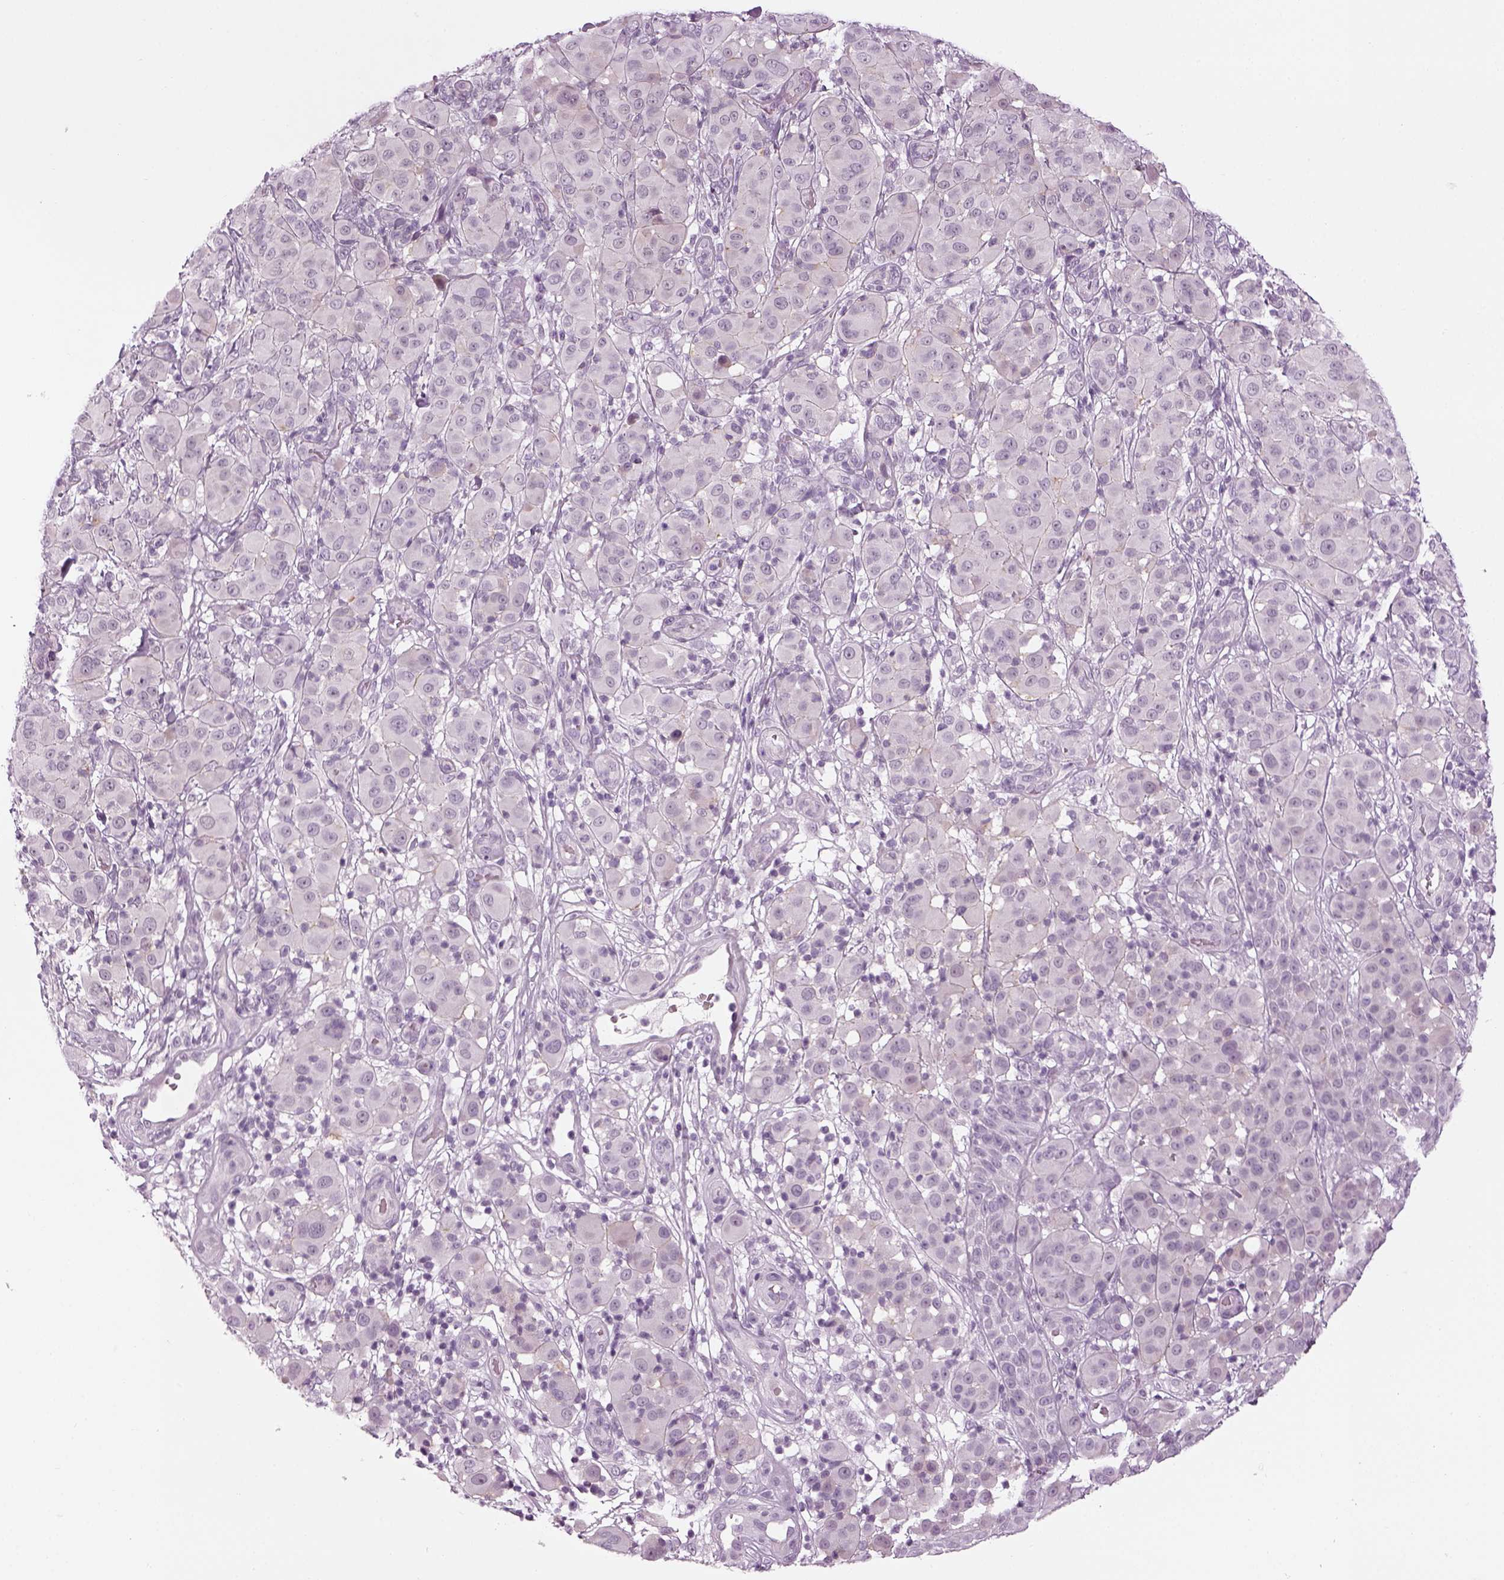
{"staining": {"intensity": "negative", "quantity": "none", "location": "none"}, "tissue": "melanoma", "cell_type": "Tumor cells", "image_type": "cancer", "snomed": [{"axis": "morphology", "description": "Malignant melanoma, NOS"}, {"axis": "topography", "description": "Skin"}], "caption": "Immunohistochemistry (IHC) image of neoplastic tissue: human malignant melanoma stained with DAB (3,3'-diaminobenzidine) exhibits no significant protein expression in tumor cells. Brightfield microscopy of immunohistochemistry stained with DAB (brown) and hematoxylin (blue), captured at high magnification.", "gene": "LRRIQ3", "patient": {"sex": "female", "age": 87}}